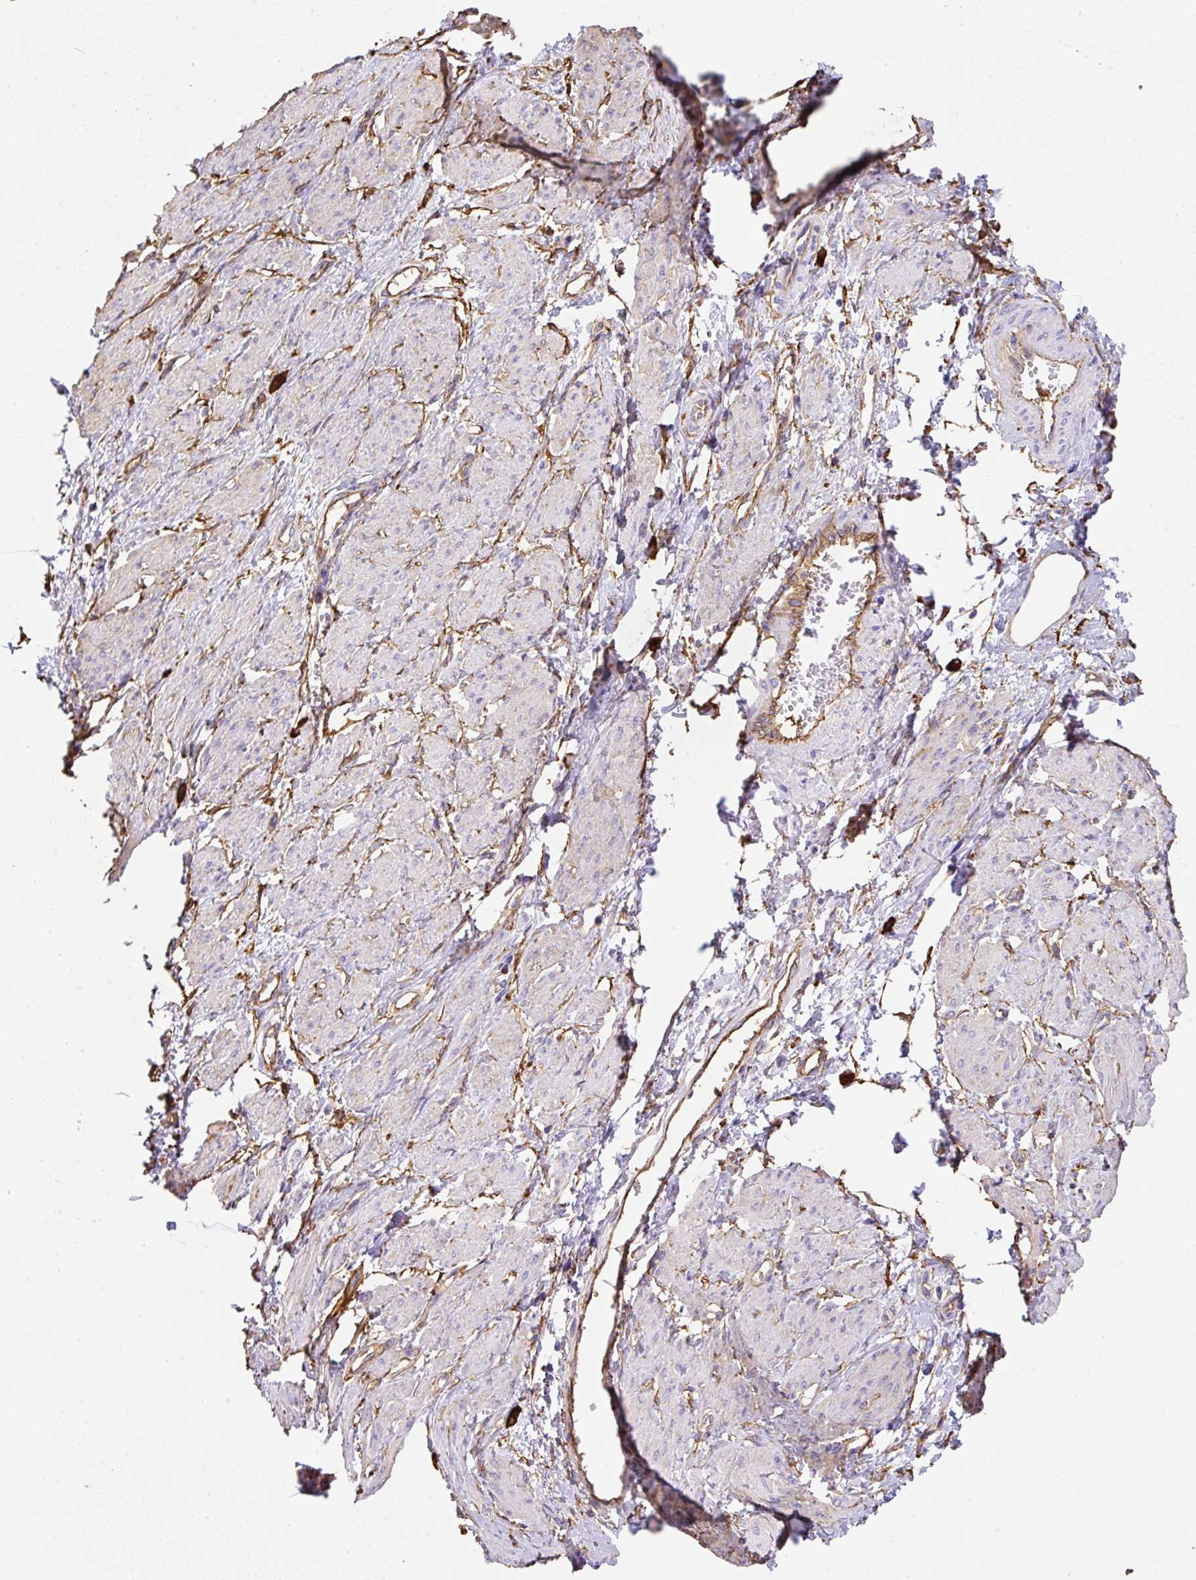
{"staining": {"intensity": "negative", "quantity": "none", "location": "none"}, "tissue": "smooth muscle", "cell_type": "Smooth muscle cells", "image_type": "normal", "snomed": [{"axis": "morphology", "description": "Normal tissue, NOS"}, {"axis": "topography", "description": "Smooth muscle"}, {"axis": "topography", "description": "Uterus"}], "caption": "The photomicrograph demonstrates no significant expression in smooth muscle cells of smooth muscle.", "gene": "MAGEB5", "patient": {"sex": "female", "age": 39}}